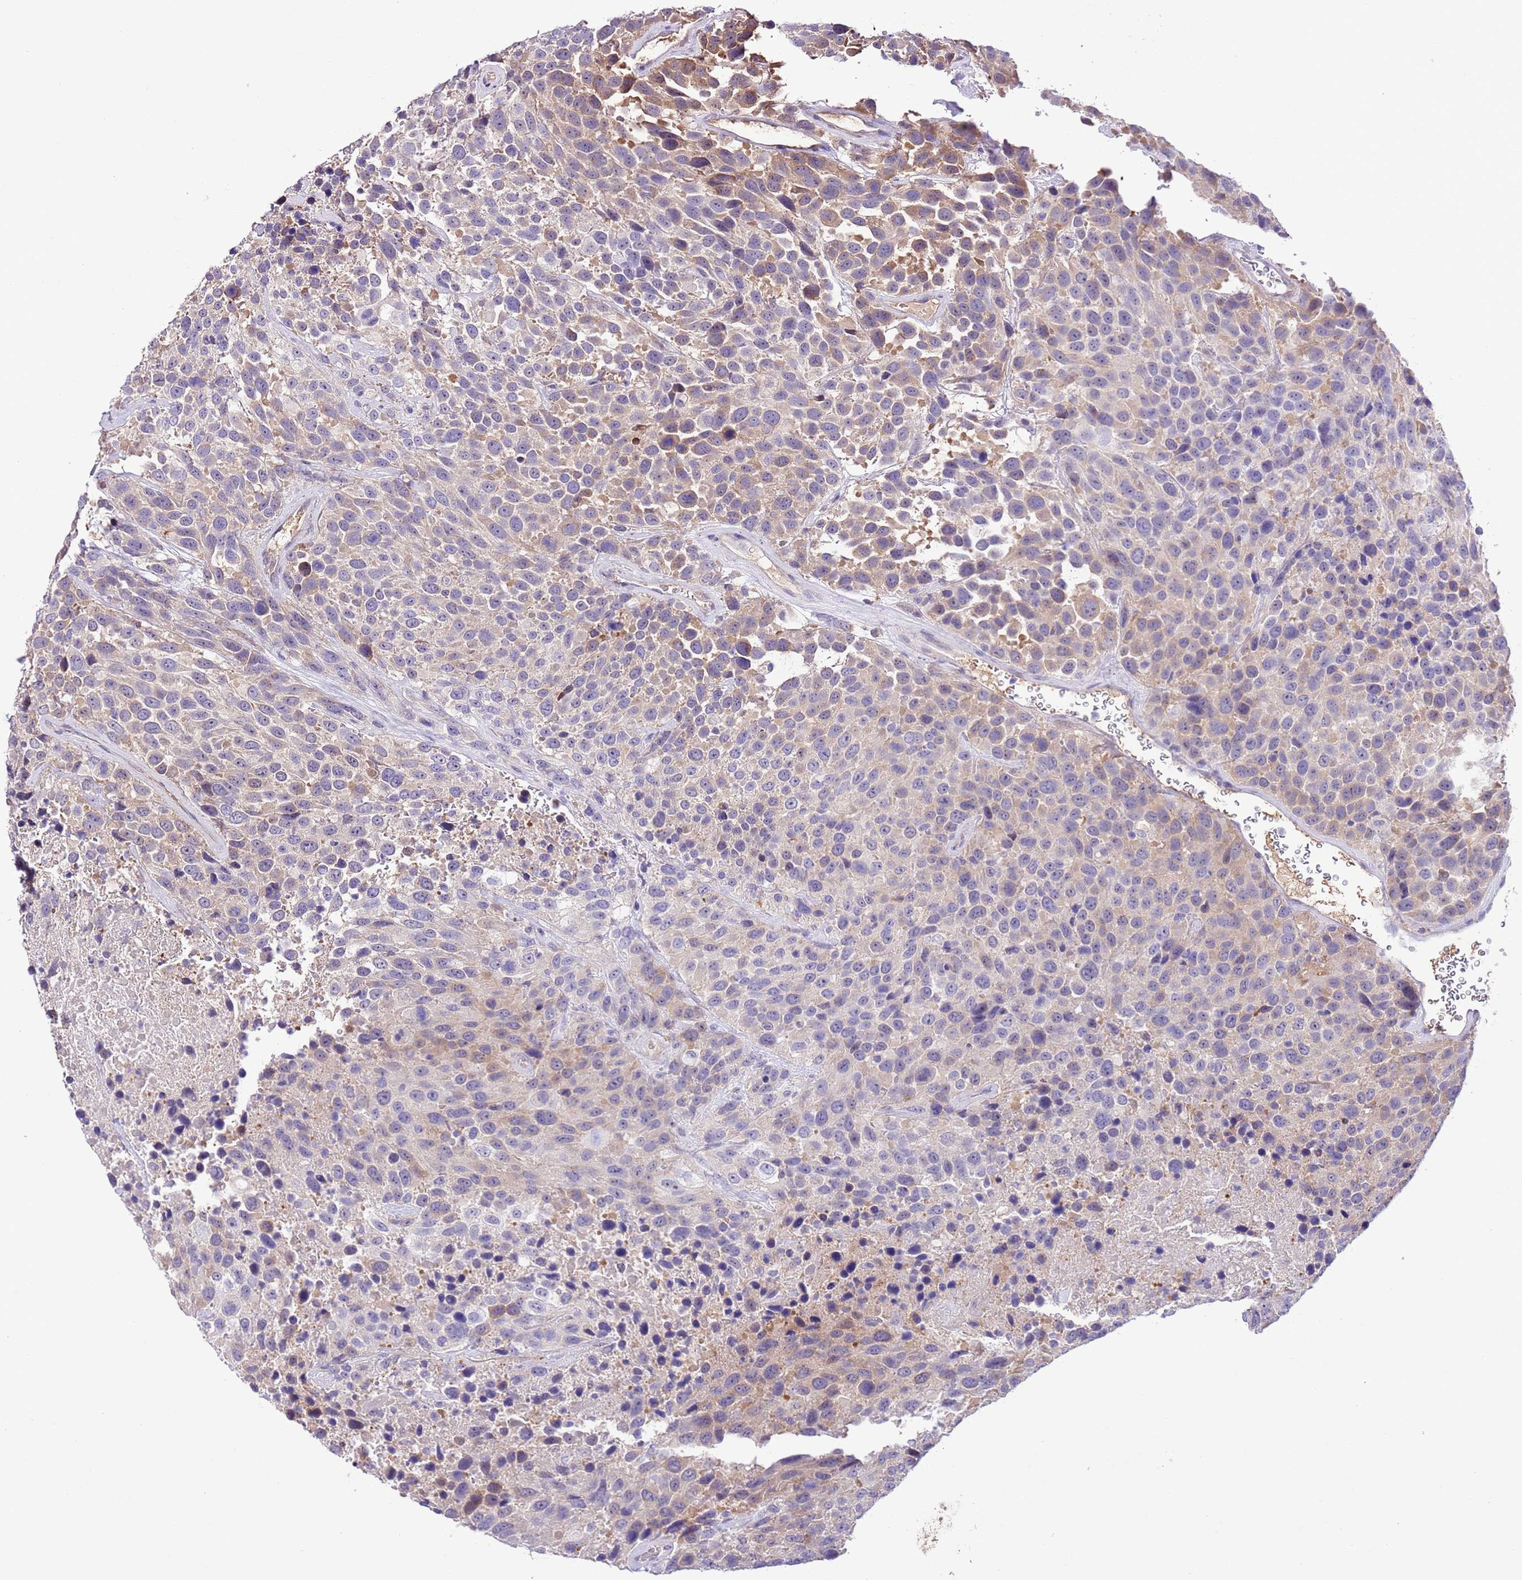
{"staining": {"intensity": "moderate", "quantity": "<25%", "location": "cytoplasmic/membranous"}, "tissue": "urothelial cancer", "cell_type": "Tumor cells", "image_type": "cancer", "snomed": [{"axis": "morphology", "description": "Urothelial carcinoma, High grade"}, {"axis": "topography", "description": "Urinary bladder"}], "caption": "Approximately <25% of tumor cells in human urothelial cancer demonstrate moderate cytoplasmic/membranous protein expression as visualized by brown immunohistochemical staining.", "gene": "PRR32", "patient": {"sex": "female", "age": 70}}